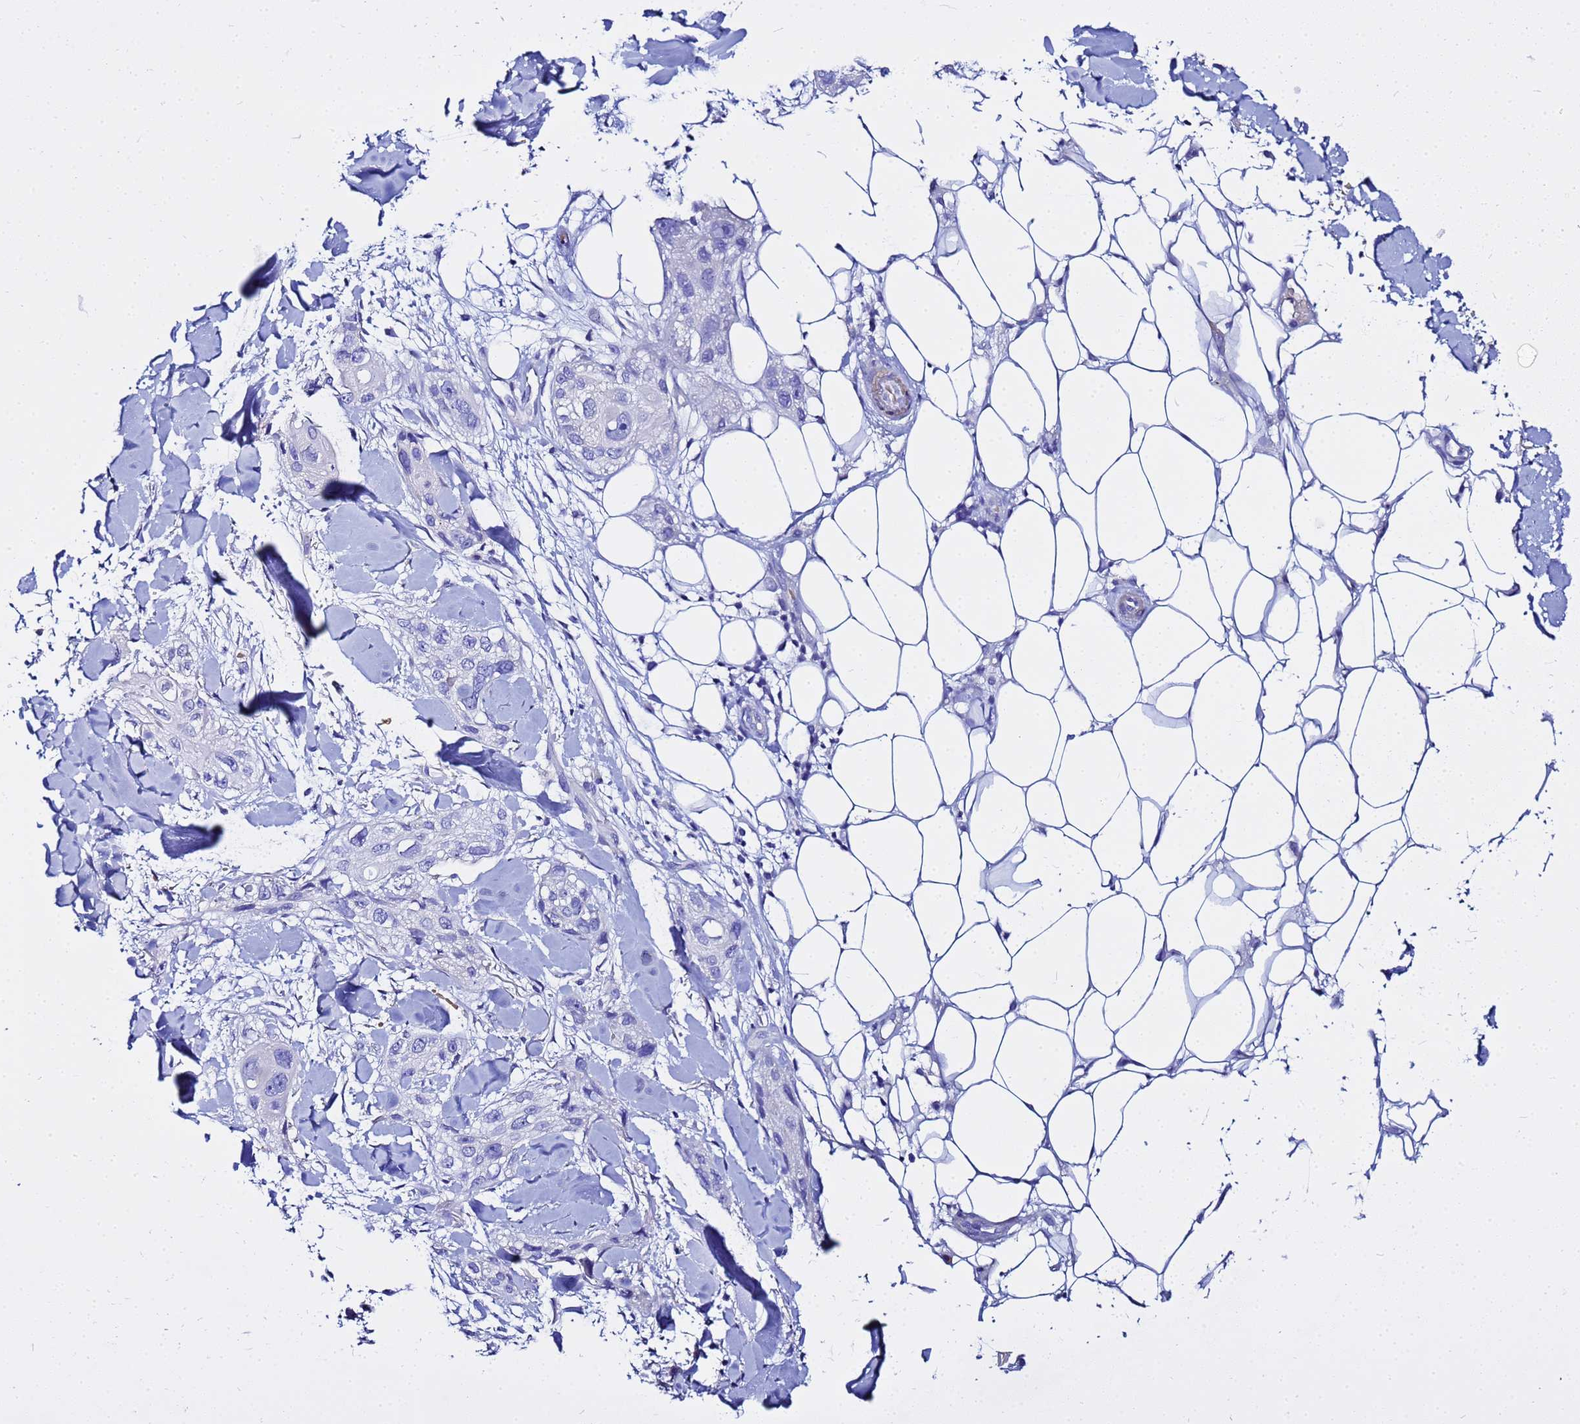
{"staining": {"intensity": "negative", "quantity": "none", "location": "none"}, "tissue": "skin cancer", "cell_type": "Tumor cells", "image_type": "cancer", "snomed": [{"axis": "morphology", "description": "Normal tissue, NOS"}, {"axis": "morphology", "description": "Squamous cell carcinoma, NOS"}, {"axis": "topography", "description": "Skin"}], "caption": "DAB immunohistochemical staining of human skin cancer (squamous cell carcinoma) reveals no significant expression in tumor cells.", "gene": "USP18", "patient": {"sex": "male", "age": 72}}